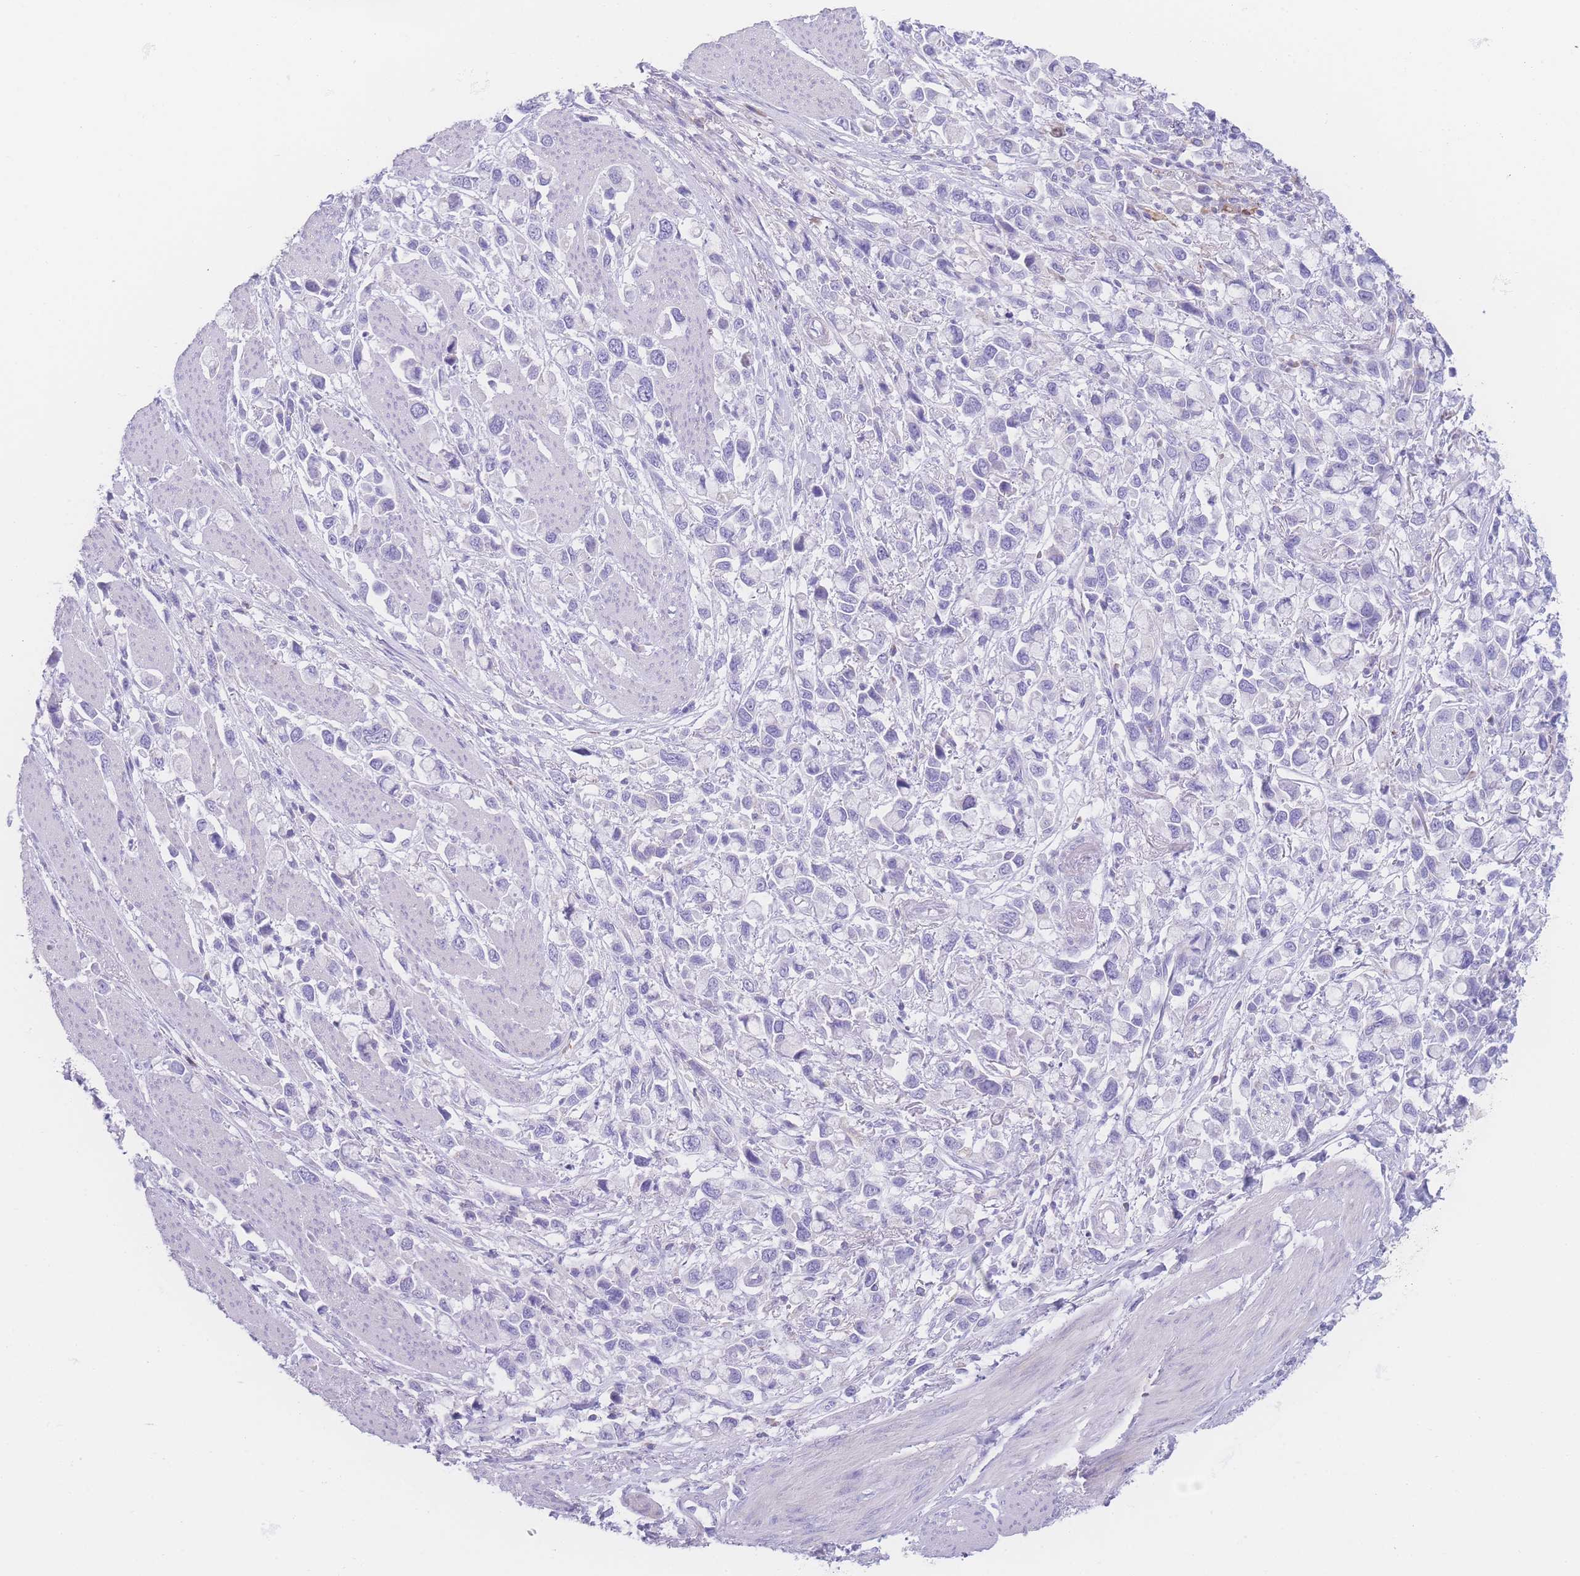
{"staining": {"intensity": "negative", "quantity": "none", "location": "none"}, "tissue": "stomach cancer", "cell_type": "Tumor cells", "image_type": "cancer", "snomed": [{"axis": "morphology", "description": "Adenocarcinoma, NOS"}, {"axis": "topography", "description": "Stomach"}], "caption": "IHC histopathology image of neoplastic tissue: human stomach adenocarcinoma stained with DAB (3,3'-diaminobenzidine) displays no significant protein expression in tumor cells.", "gene": "NBEAL1", "patient": {"sex": "female", "age": 81}}